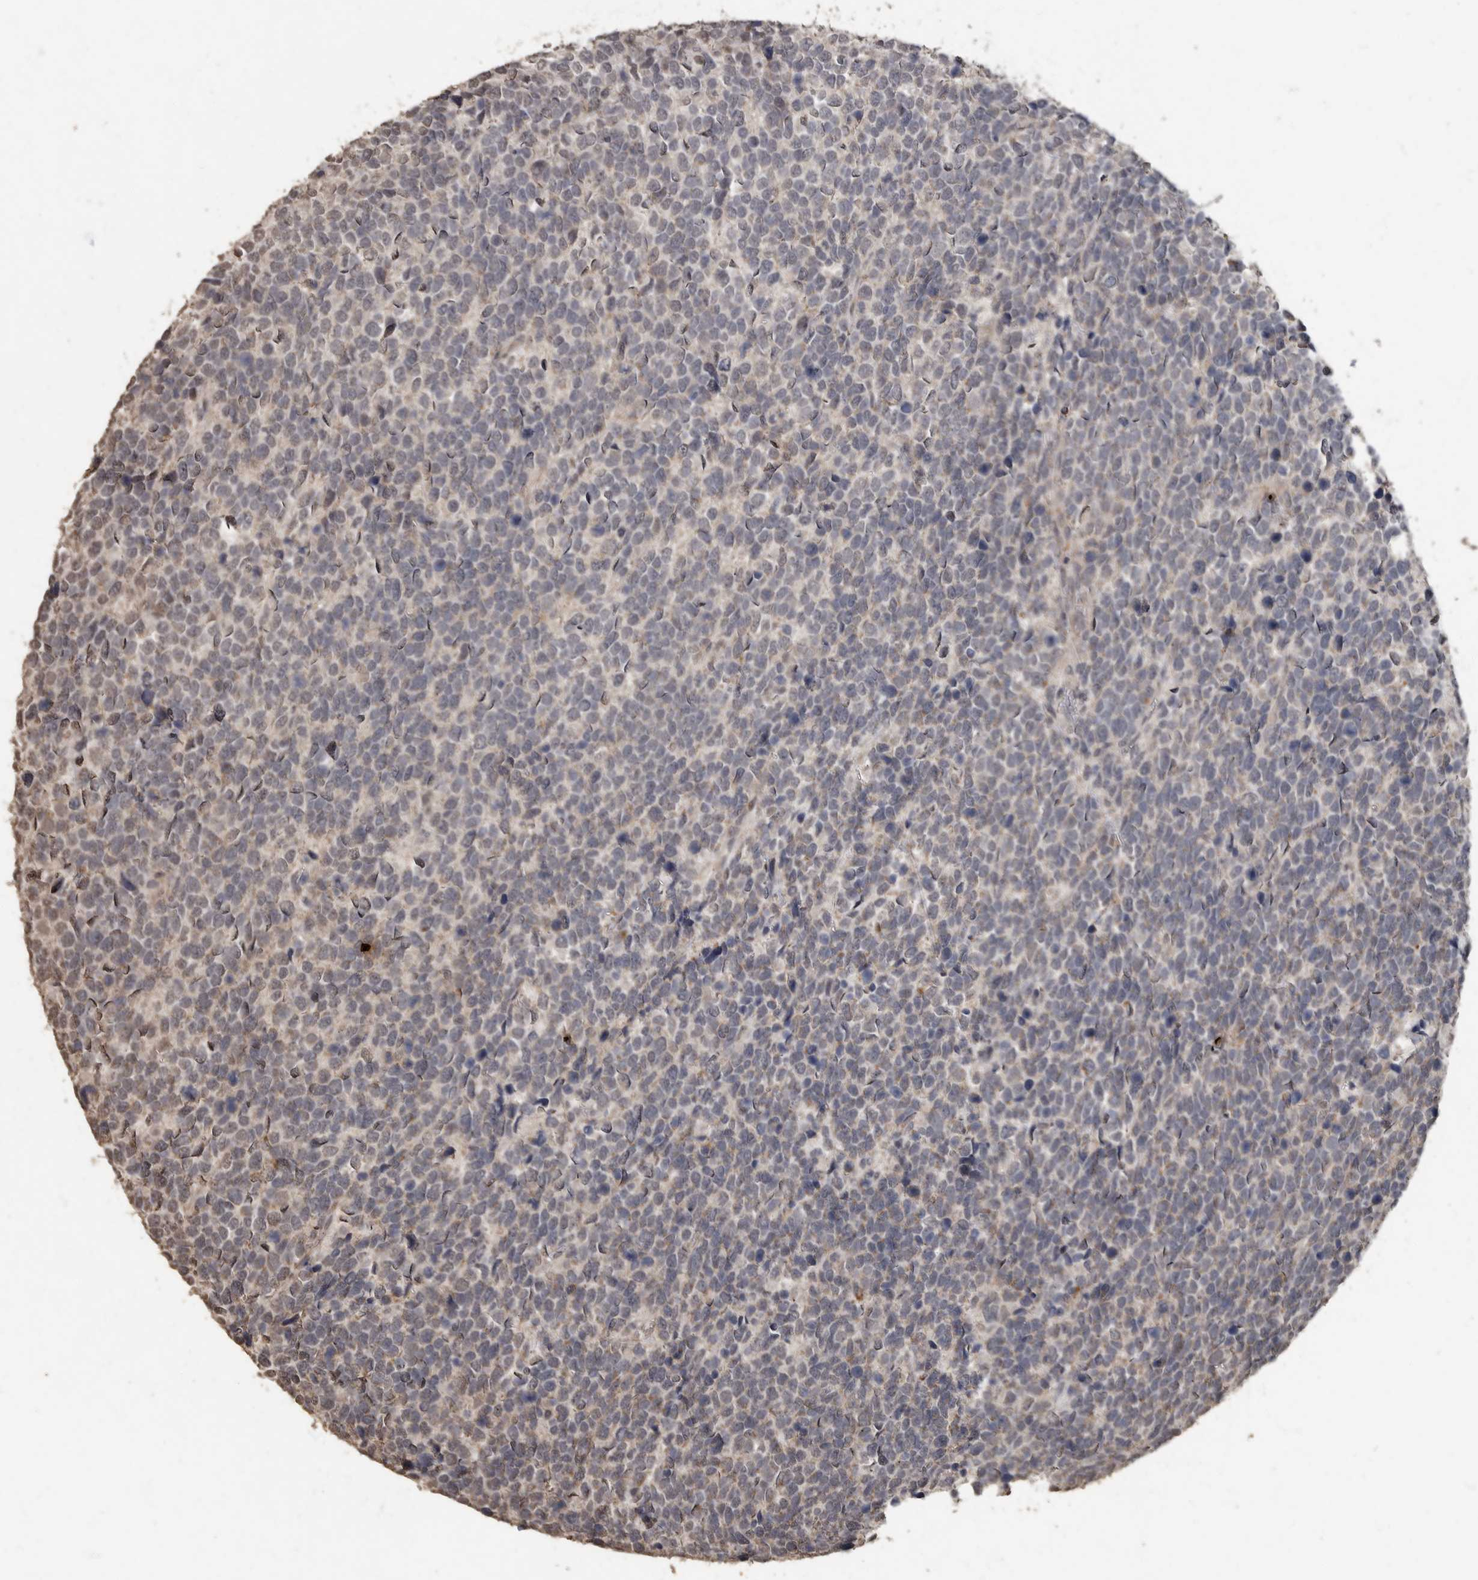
{"staining": {"intensity": "negative", "quantity": "none", "location": "none"}, "tissue": "urothelial cancer", "cell_type": "Tumor cells", "image_type": "cancer", "snomed": [{"axis": "morphology", "description": "Urothelial carcinoma, High grade"}, {"axis": "topography", "description": "Urinary bladder"}], "caption": "Urothelial cancer was stained to show a protein in brown. There is no significant positivity in tumor cells. (DAB immunohistochemistry visualized using brightfield microscopy, high magnification).", "gene": "MAFG", "patient": {"sex": "female", "age": 82}}